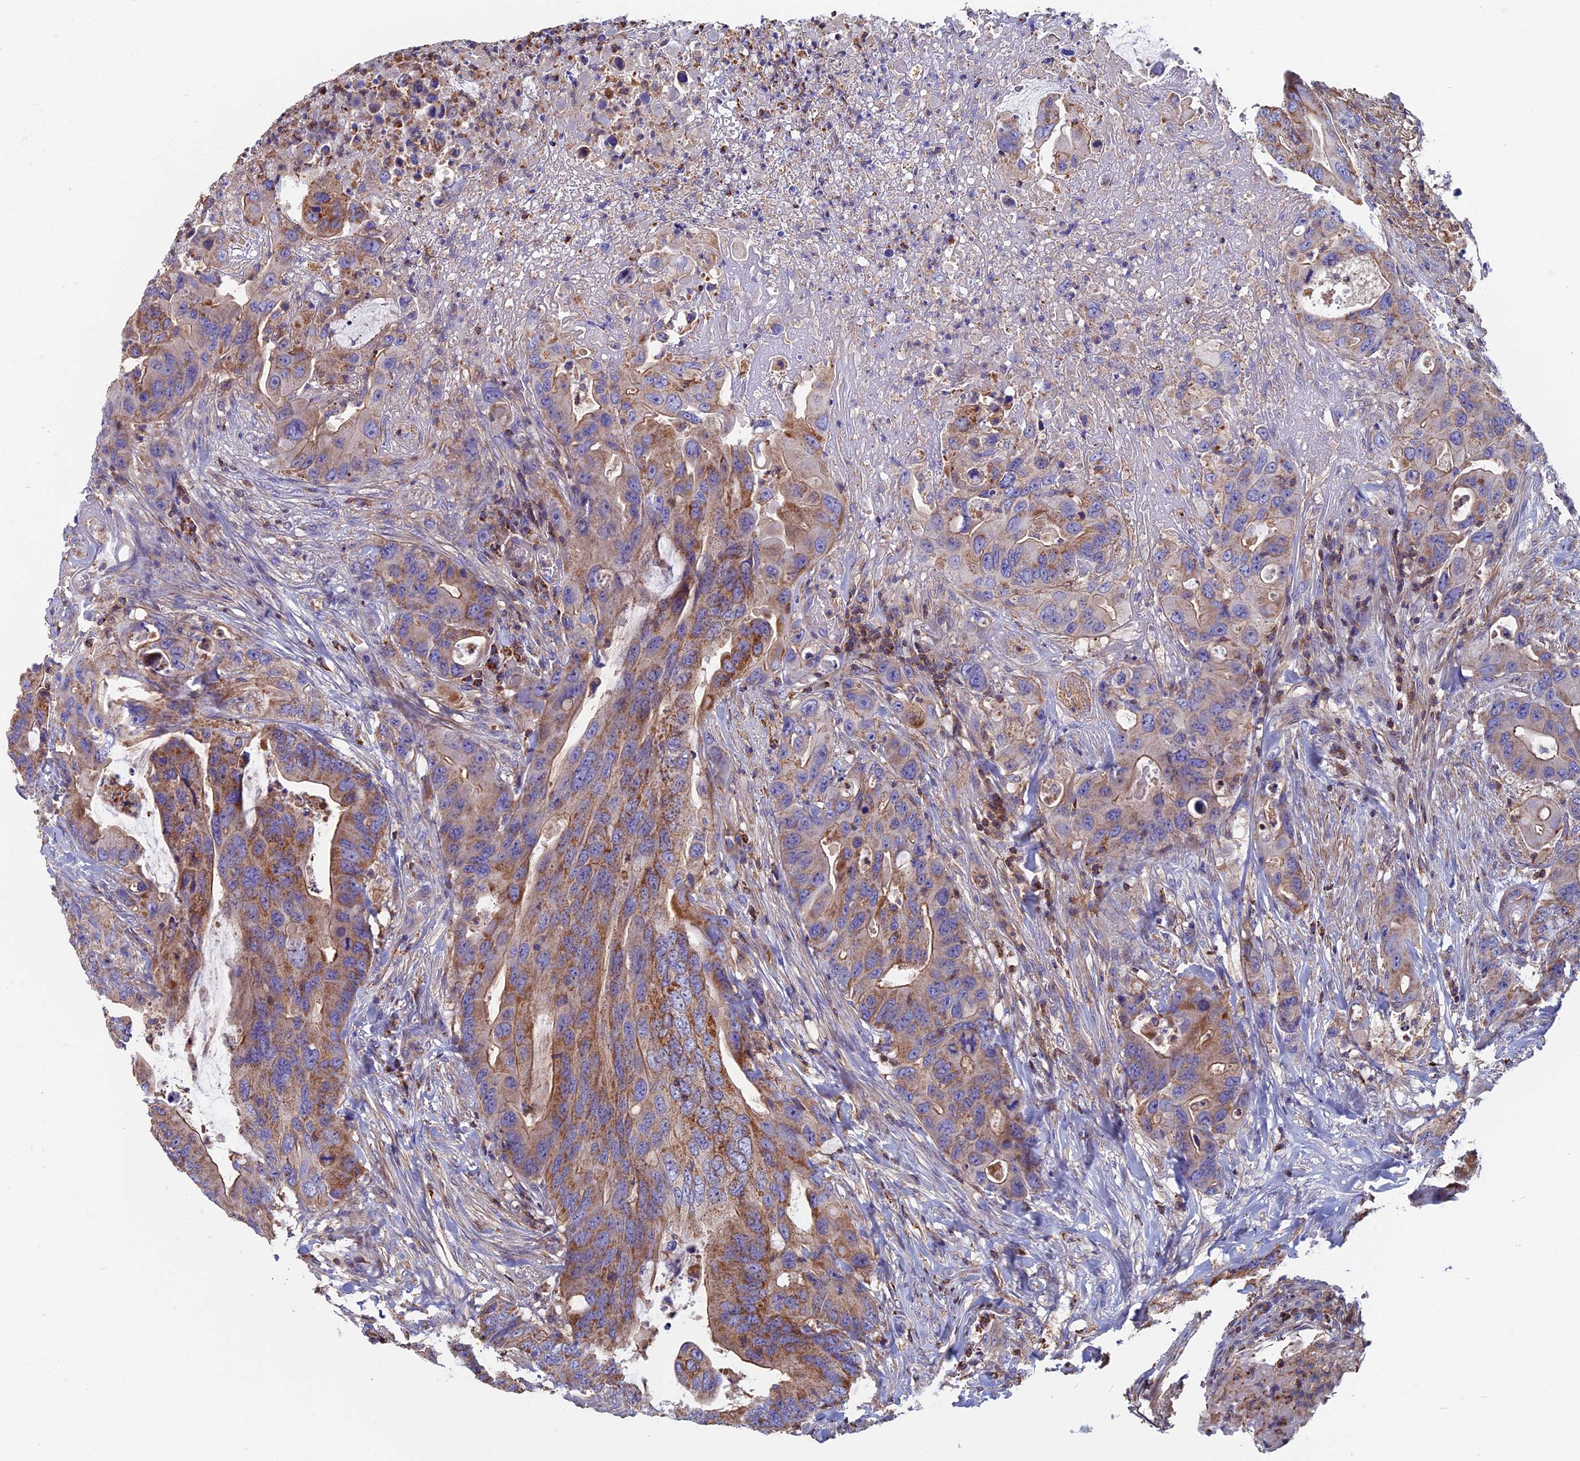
{"staining": {"intensity": "moderate", "quantity": ">75%", "location": "cytoplasmic/membranous"}, "tissue": "colorectal cancer", "cell_type": "Tumor cells", "image_type": "cancer", "snomed": [{"axis": "morphology", "description": "Adenocarcinoma, NOS"}, {"axis": "topography", "description": "Colon"}], "caption": "DAB (3,3'-diaminobenzidine) immunohistochemical staining of colorectal adenocarcinoma shows moderate cytoplasmic/membranous protein expression in approximately >75% of tumor cells.", "gene": "HSD17B8", "patient": {"sex": "male", "age": 71}}